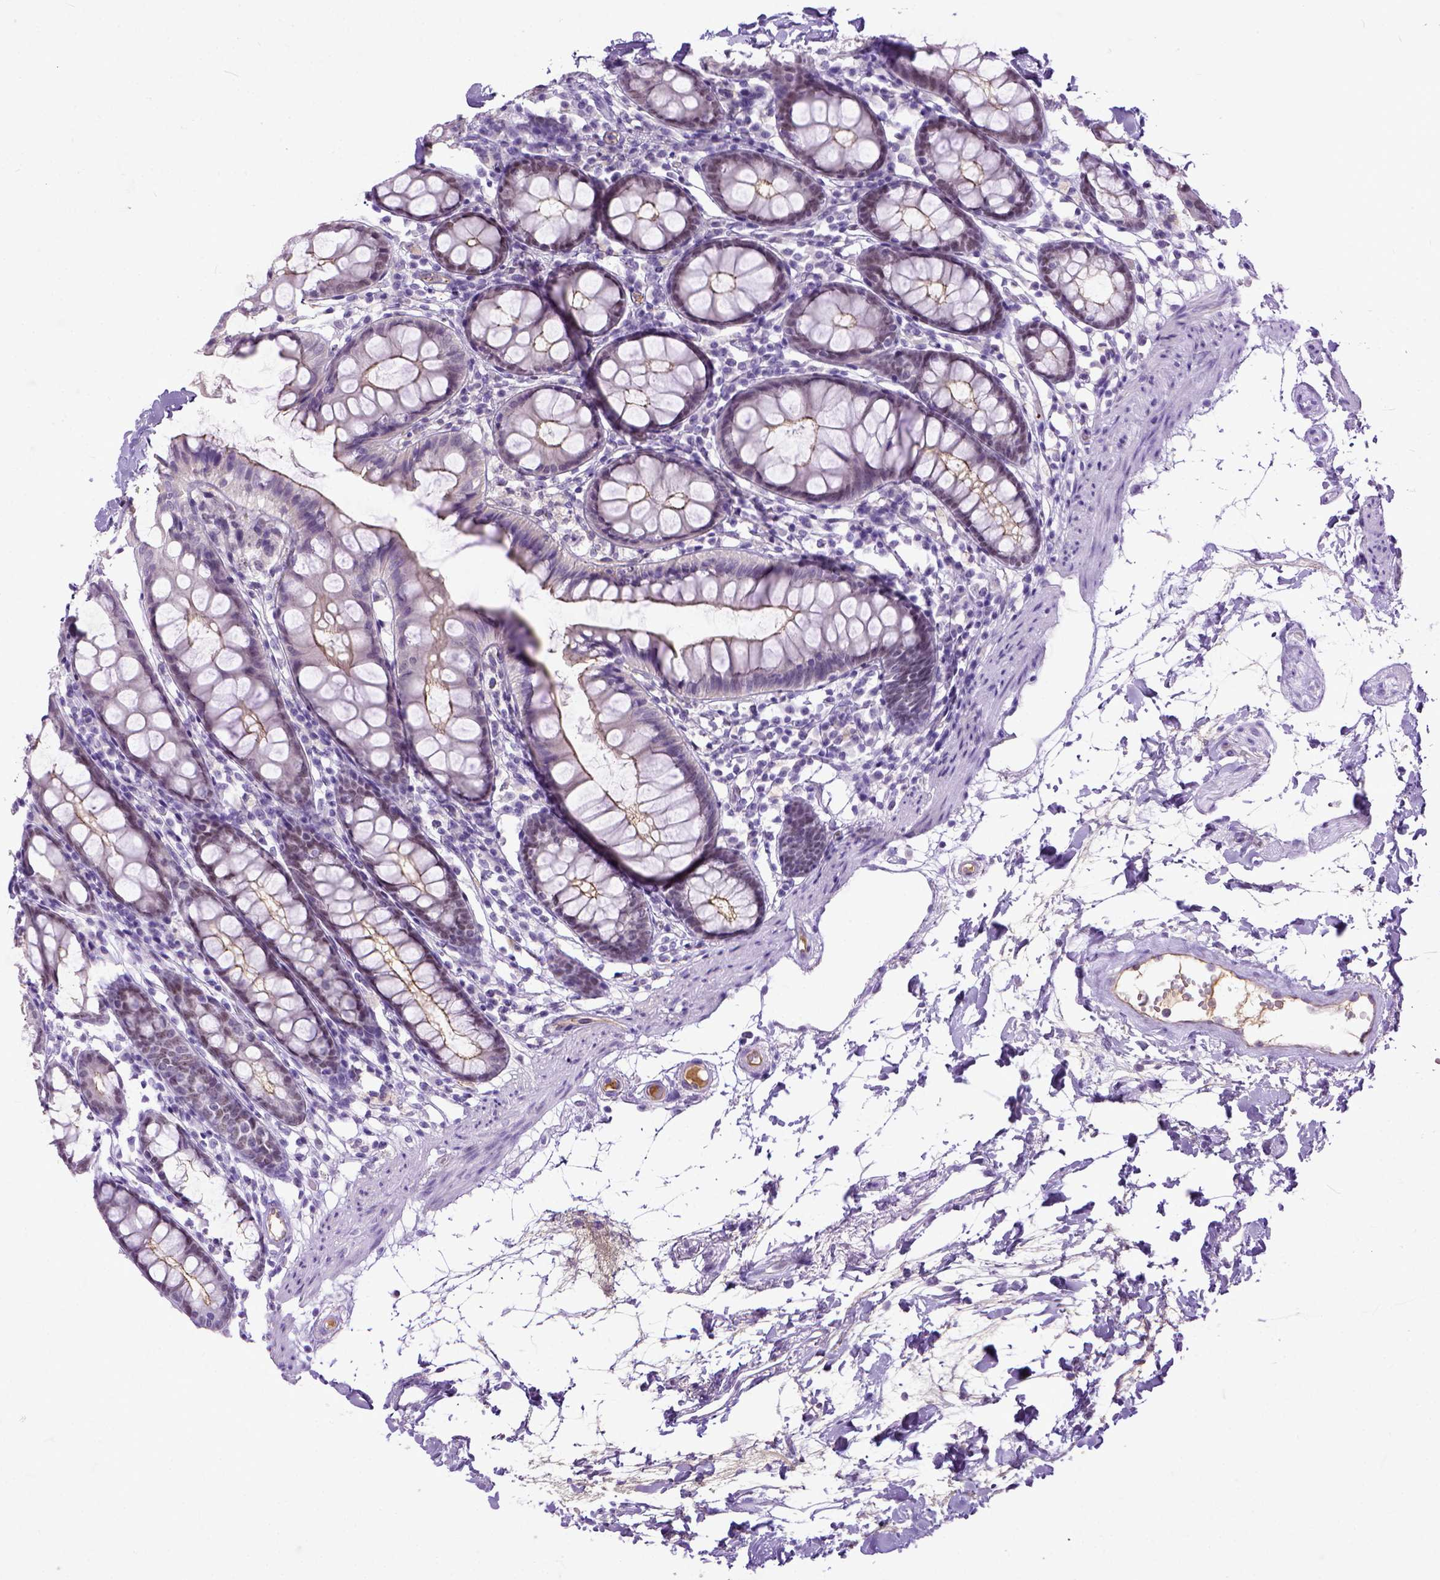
{"staining": {"intensity": "negative", "quantity": "none", "location": "none"}, "tissue": "colon", "cell_type": "Endothelial cells", "image_type": "normal", "snomed": [{"axis": "morphology", "description": "Normal tissue, NOS"}, {"axis": "topography", "description": "Colon"}], "caption": "IHC of normal colon shows no positivity in endothelial cells.", "gene": "ADGRF1", "patient": {"sex": "female", "age": 84}}